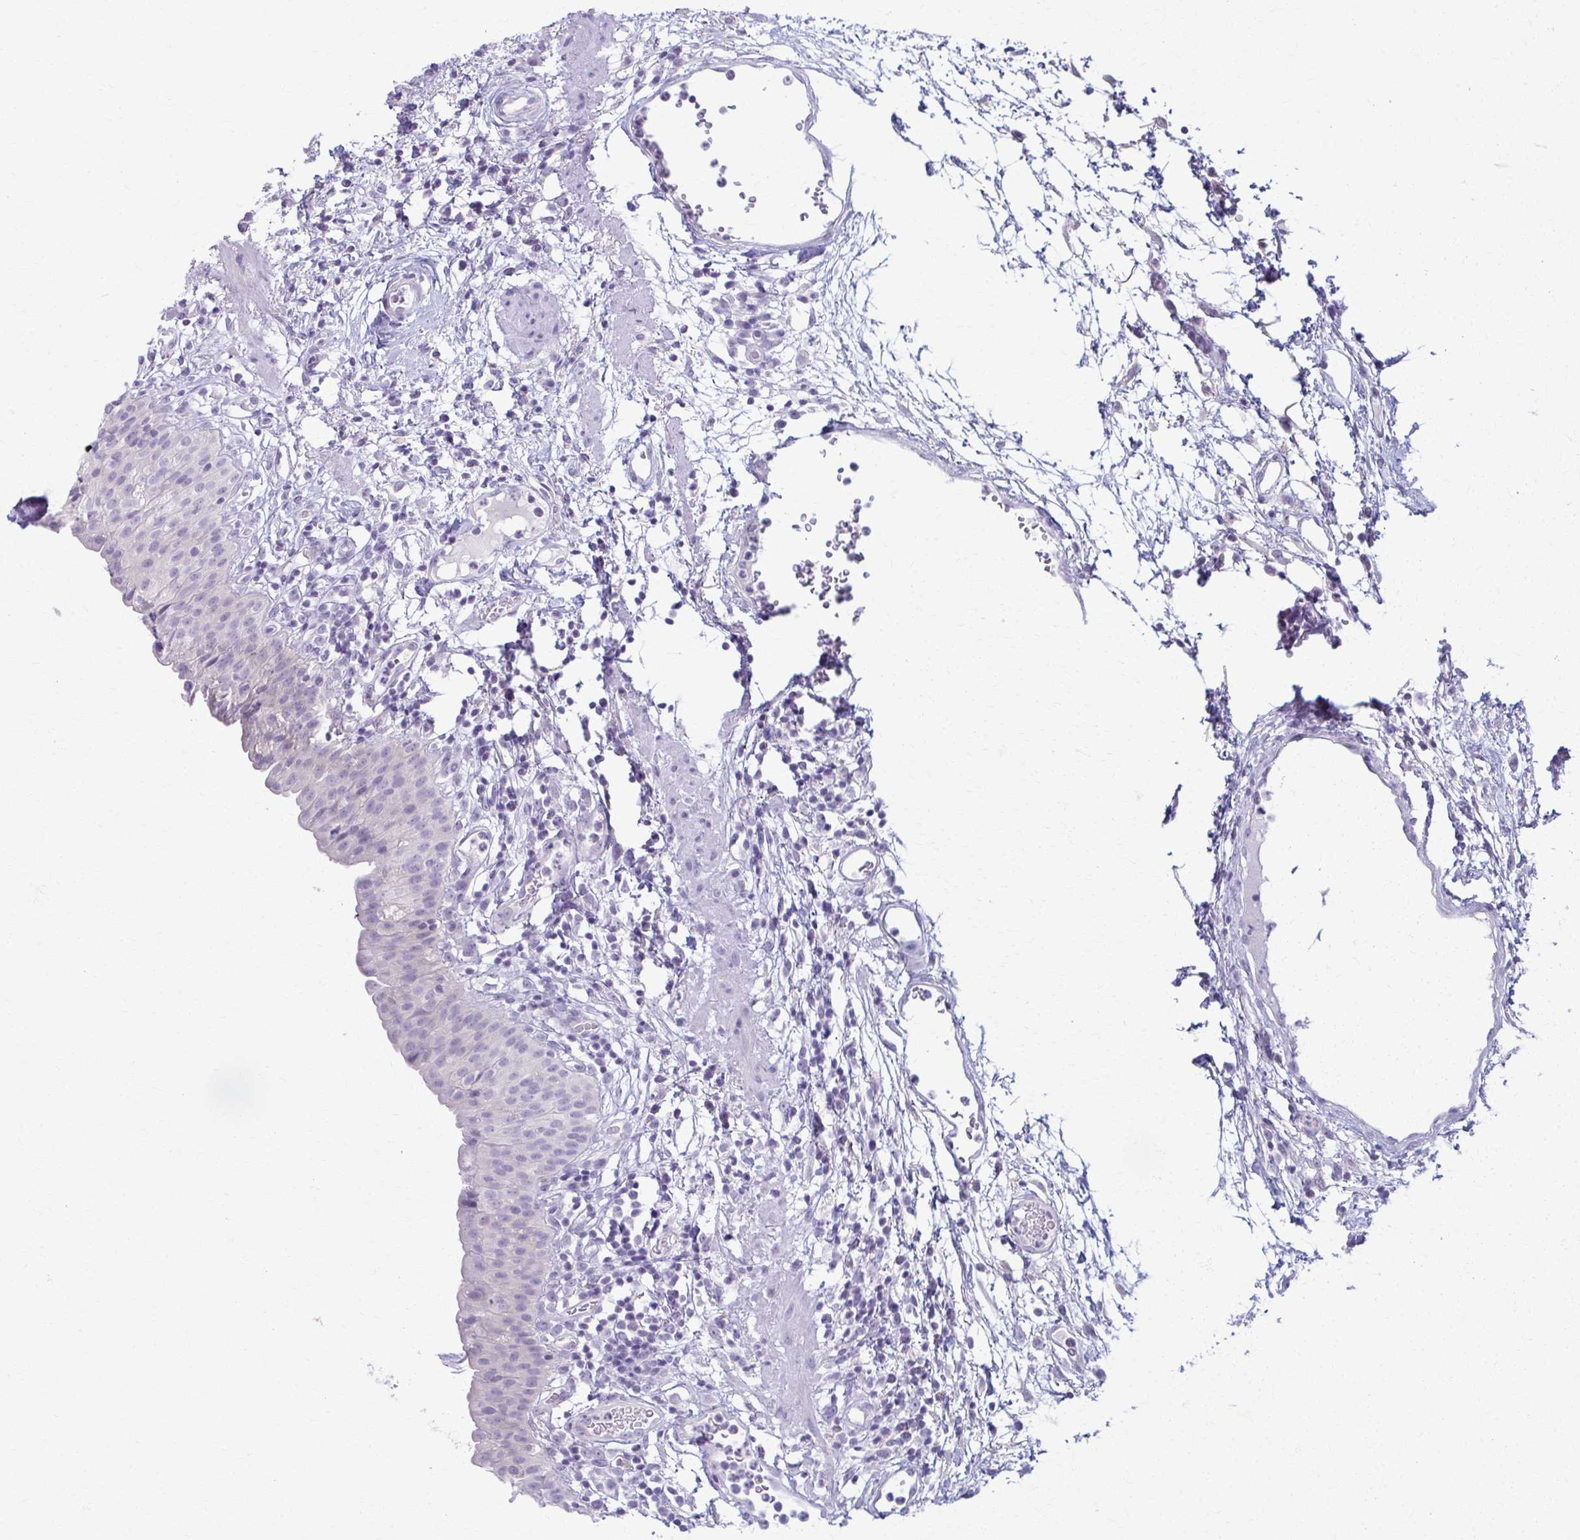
{"staining": {"intensity": "negative", "quantity": "none", "location": "none"}, "tissue": "urinary bladder", "cell_type": "Urothelial cells", "image_type": "normal", "snomed": [{"axis": "morphology", "description": "Normal tissue, NOS"}, {"axis": "morphology", "description": "Inflammation, NOS"}, {"axis": "topography", "description": "Urinary bladder"}], "caption": "The image exhibits no significant expression in urothelial cells of urinary bladder. (IHC, brightfield microscopy, high magnification).", "gene": "LDLRAP1", "patient": {"sex": "male", "age": 57}}